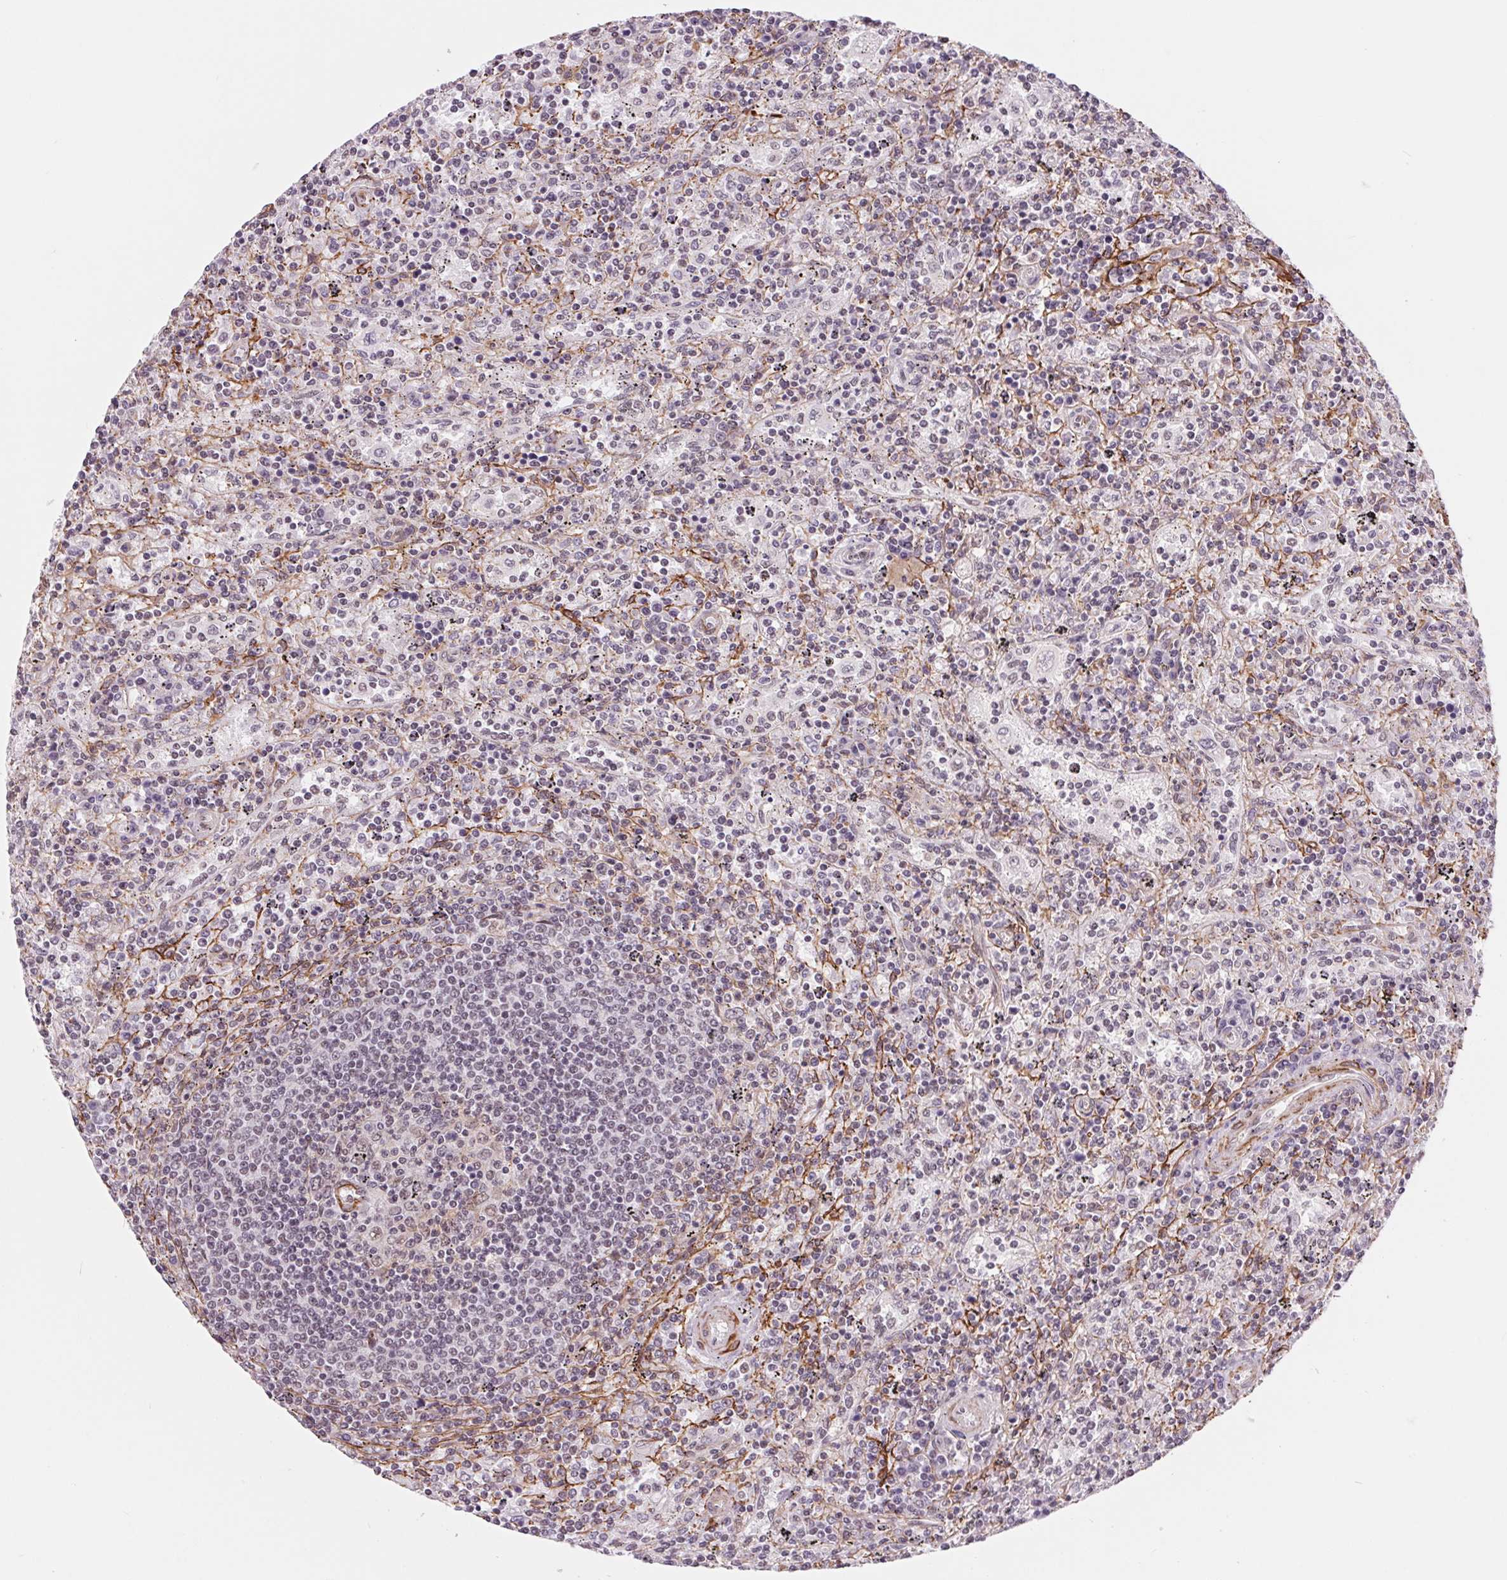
{"staining": {"intensity": "negative", "quantity": "none", "location": "none"}, "tissue": "lymphoma", "cell_type": "Tumor cells", "image_type": "cancer", "snomed": [{"axis": "morphology", "description": "Malignant lymphoma, non-Hodgkin's type, Low grade"}, {"axis": "topography", "description": "Spleen"}], "caption": "Tumor cells show no significant protein staining in low-grade malignant lymphoma, non-Hodgkin's type.", "gene": "BCAT1", "patient": {"sex": "male", "age": 62}}